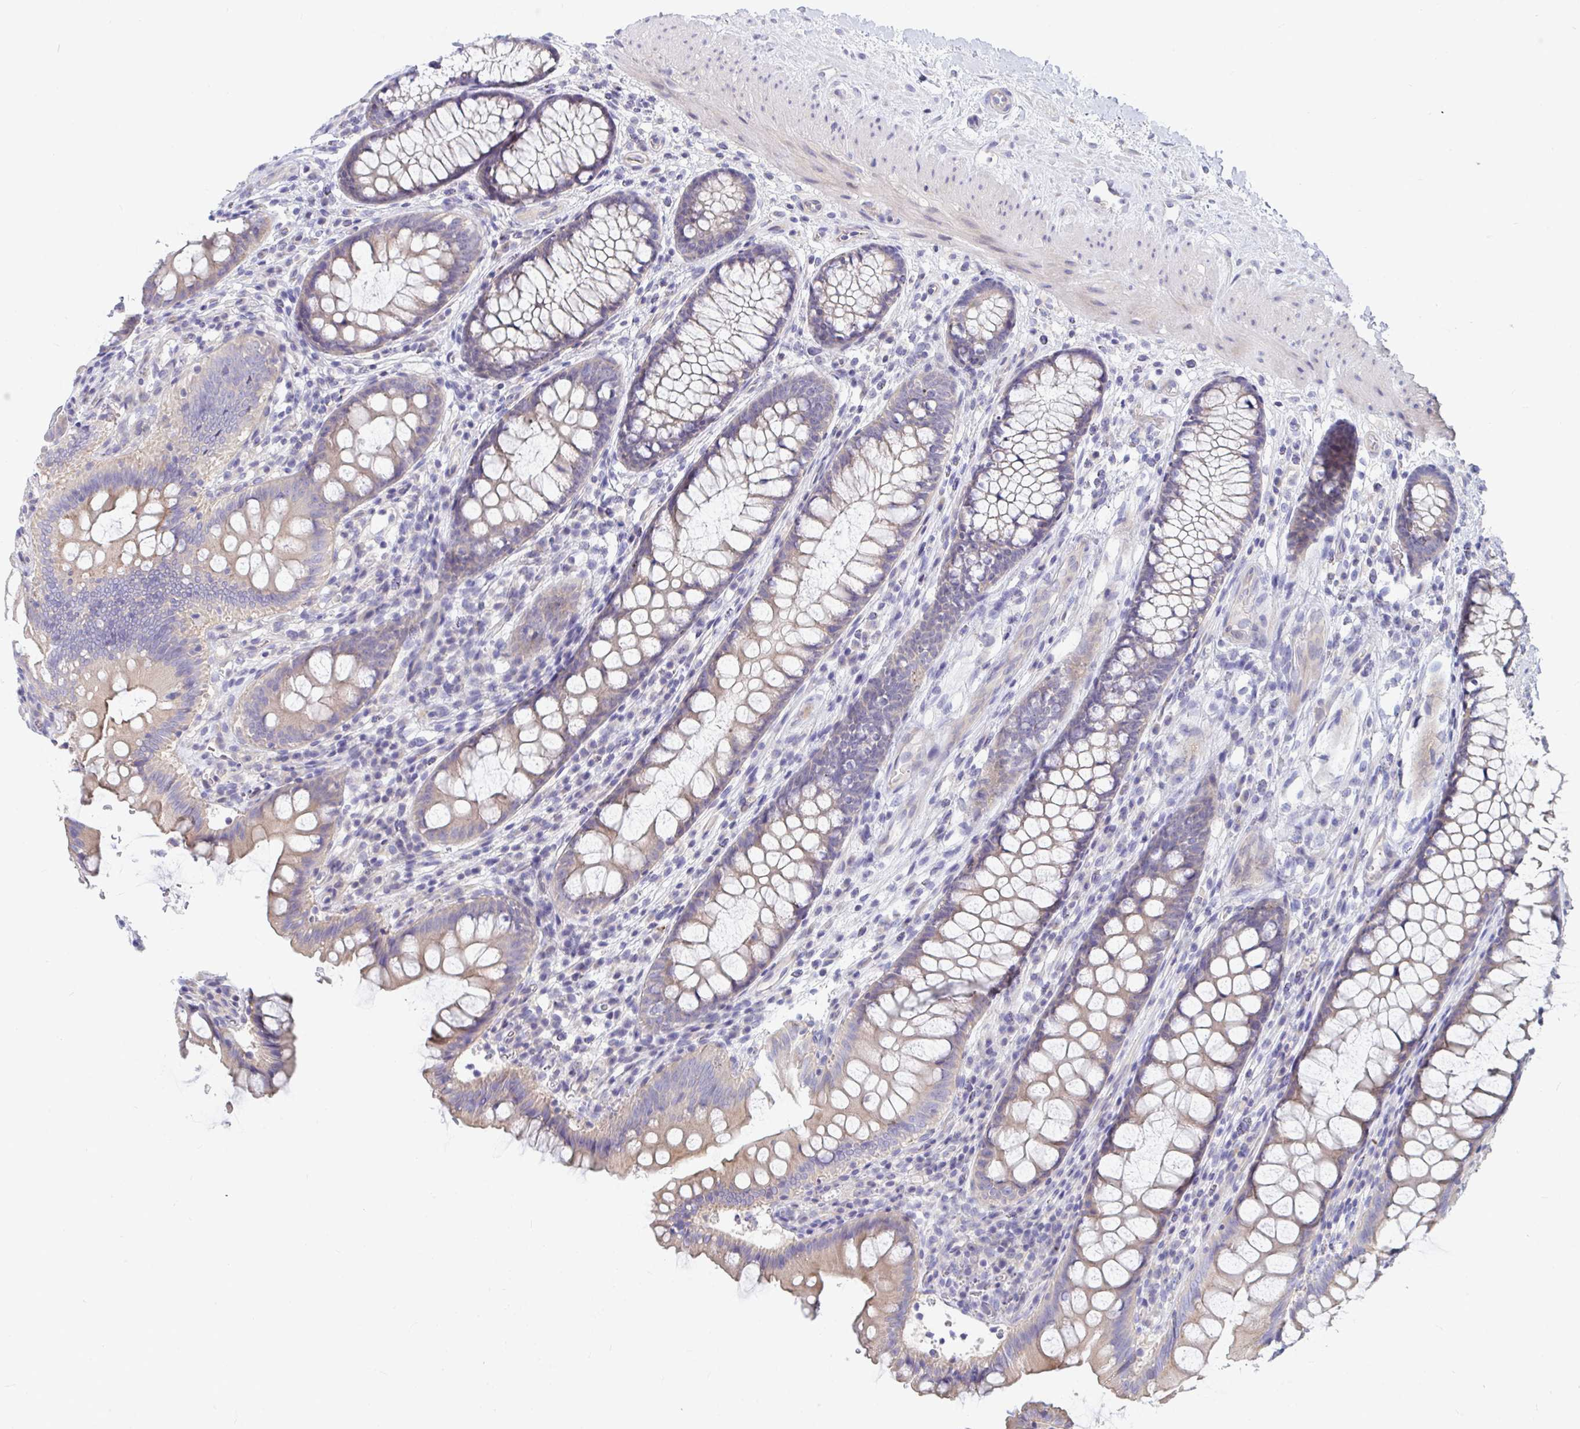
{"staining": {"intensity": "weak", "quantity": "<25%", "location": "cytoplasmic/membranous"}, "tissue": "colon", "cell_type": "Endothelial cells", "image_type": "normal", "snomed": [{"axis": "morphology", "description": "Normal tissue, NOS"}, {"axis": "morphology", "description": "Adenoma, NOS"}, {"axis": "topography", "description": "Soft tissue"}, {"axis": "topography", "description": "Colon"}], "caption": "Immunohistochemistry (IHC) image of benign colon stained for a protein (brown), which shows no staining in endothelial cells.", "gene": "P2RX3", "patient": {"sex": "male", "age": 47}}